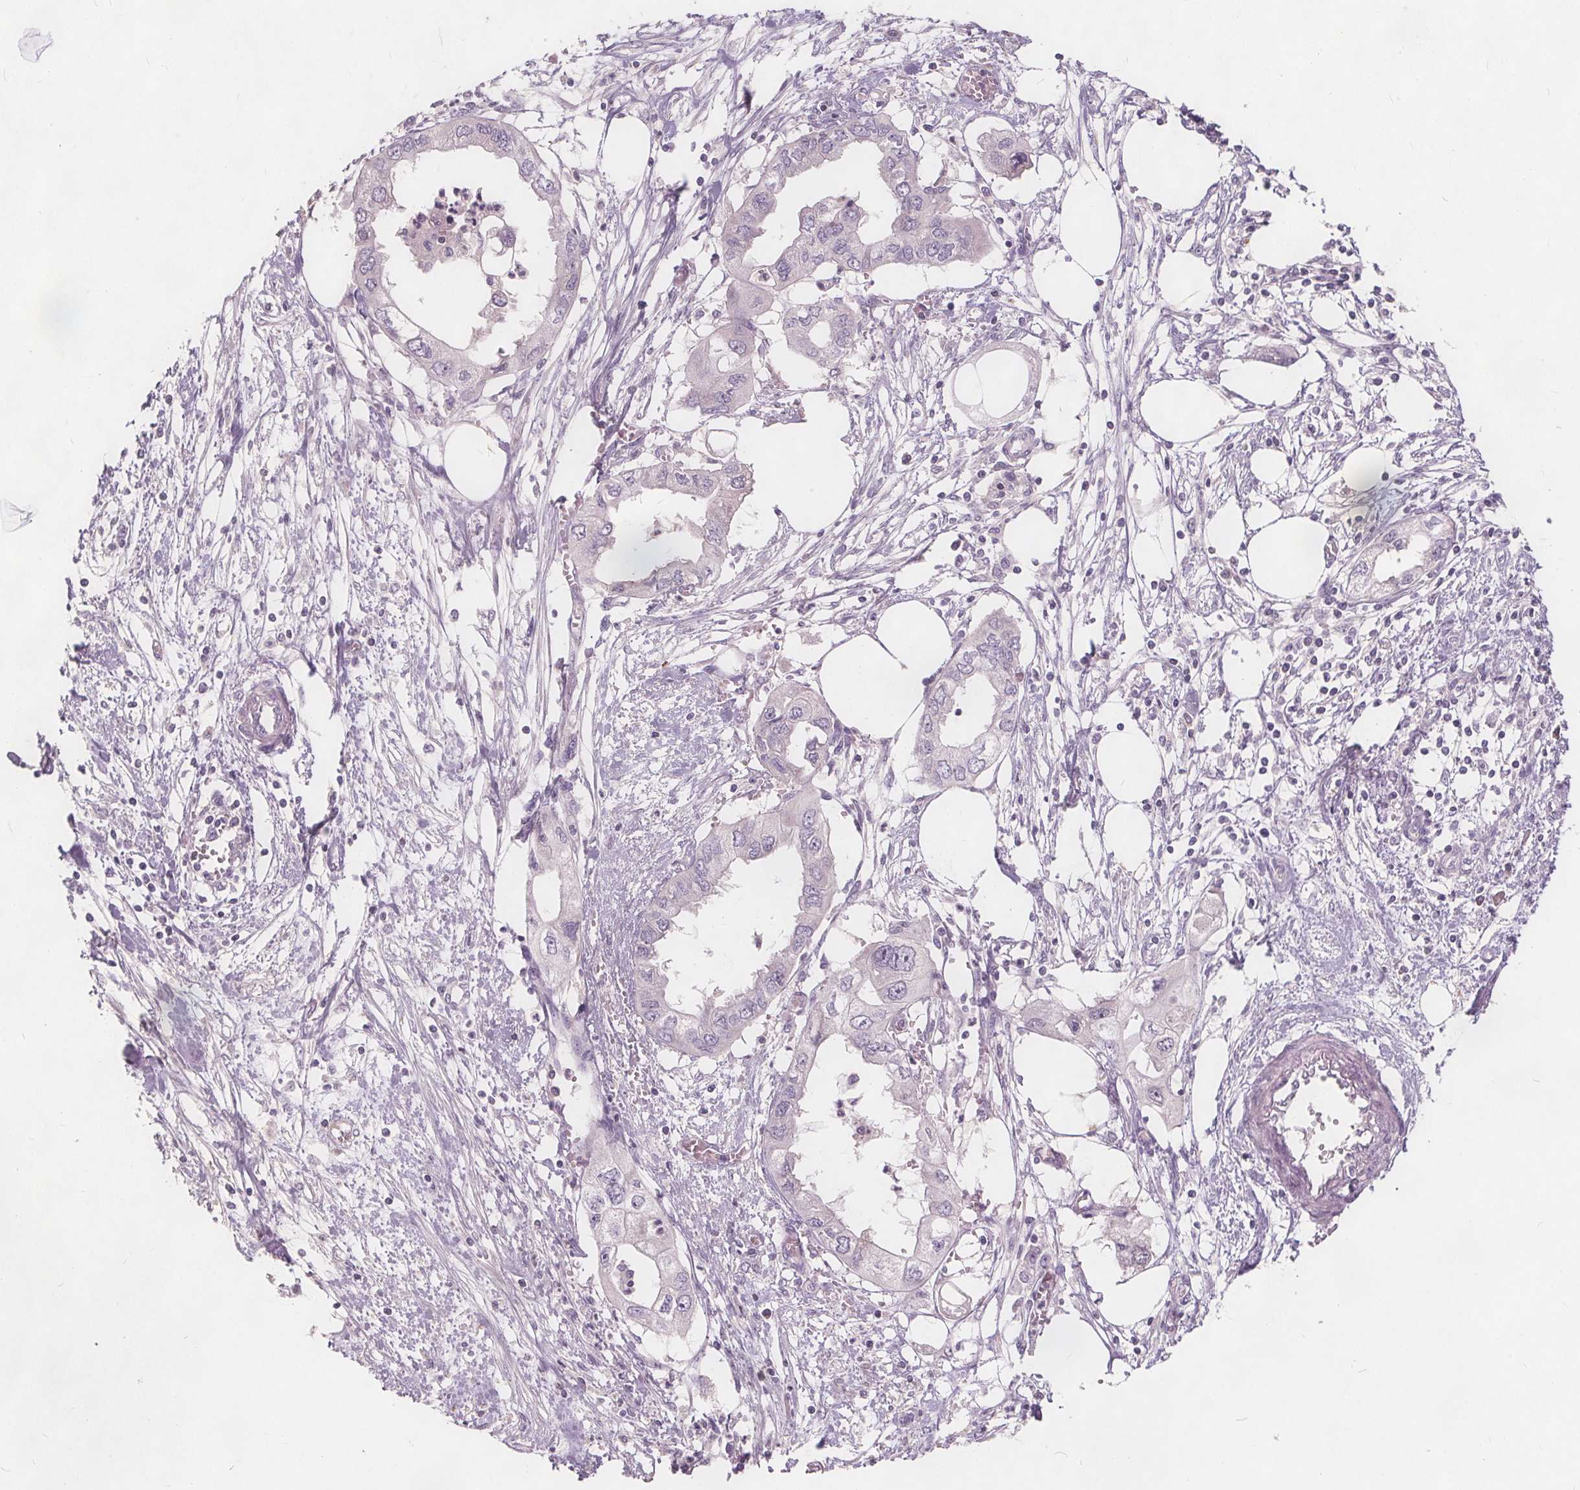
{"staining": {"intensity": "negative", "quantity": "none", "location": "none"}, "tissue": "endometrial cancer", "cell_type": "Tumor cells", "image_type": "cancer", "snomed": [{"axis": "morphology", "description": "Adenocarcinoma, NOS"}, {"axis": "morphology", "description": "Adenocarcinoma, metastatic, NOS"}, {"axis": "topography", "description": "Adipose tissue"}, {"axis": "topography", "description": "Endometrium"}], "caption": "Immunohistochemistry (IHC) photomicrograph of neoplastic tissue: adenocarcinoma (endometrial) stained with DAB (3,3'-diaminobenzidine) demonstrates no significant protein positivity in tumor cells.", "gene": "PLA2G2E", "patient": {"sex": "female", "age": 67}}